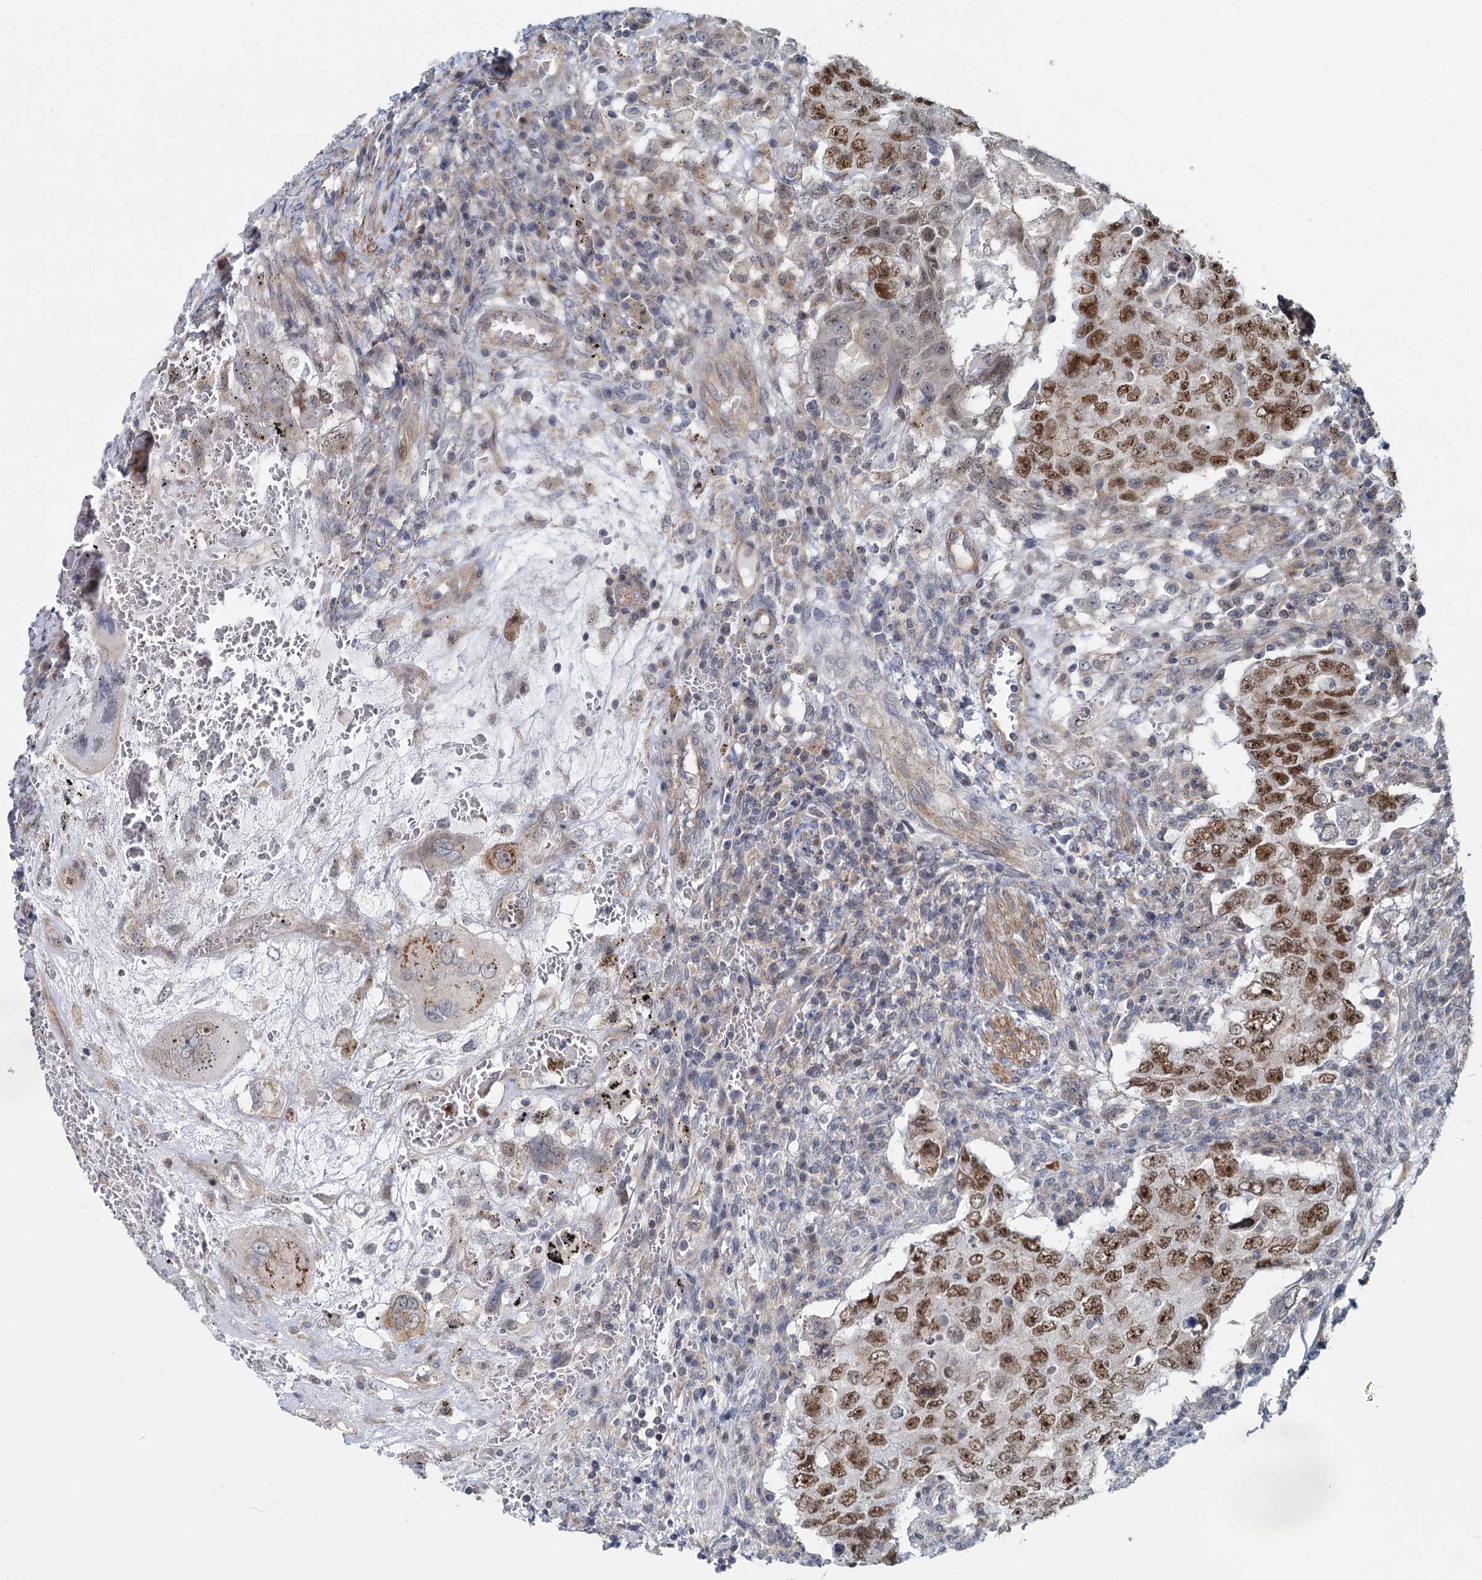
{"staining": {"intensity": "strong", "quantity": ">75%", "location": "nuclear"}, "tissue": "testis cancer", "cell_type": "Tumor cells", "image_type": "cancer", "snomed": [{"axis": "morphology", "description": "Carcinoma, Embryonal, NOS"}, {"axis": "topography", "description": "Testis"}], "caption": "Human testis cancer (embryonal carcinoma) stained with a protein marker exhibits strong staining in tumor cells.", "gene": "ADCY2", "patient": {"sex": "male", "age": 26}}